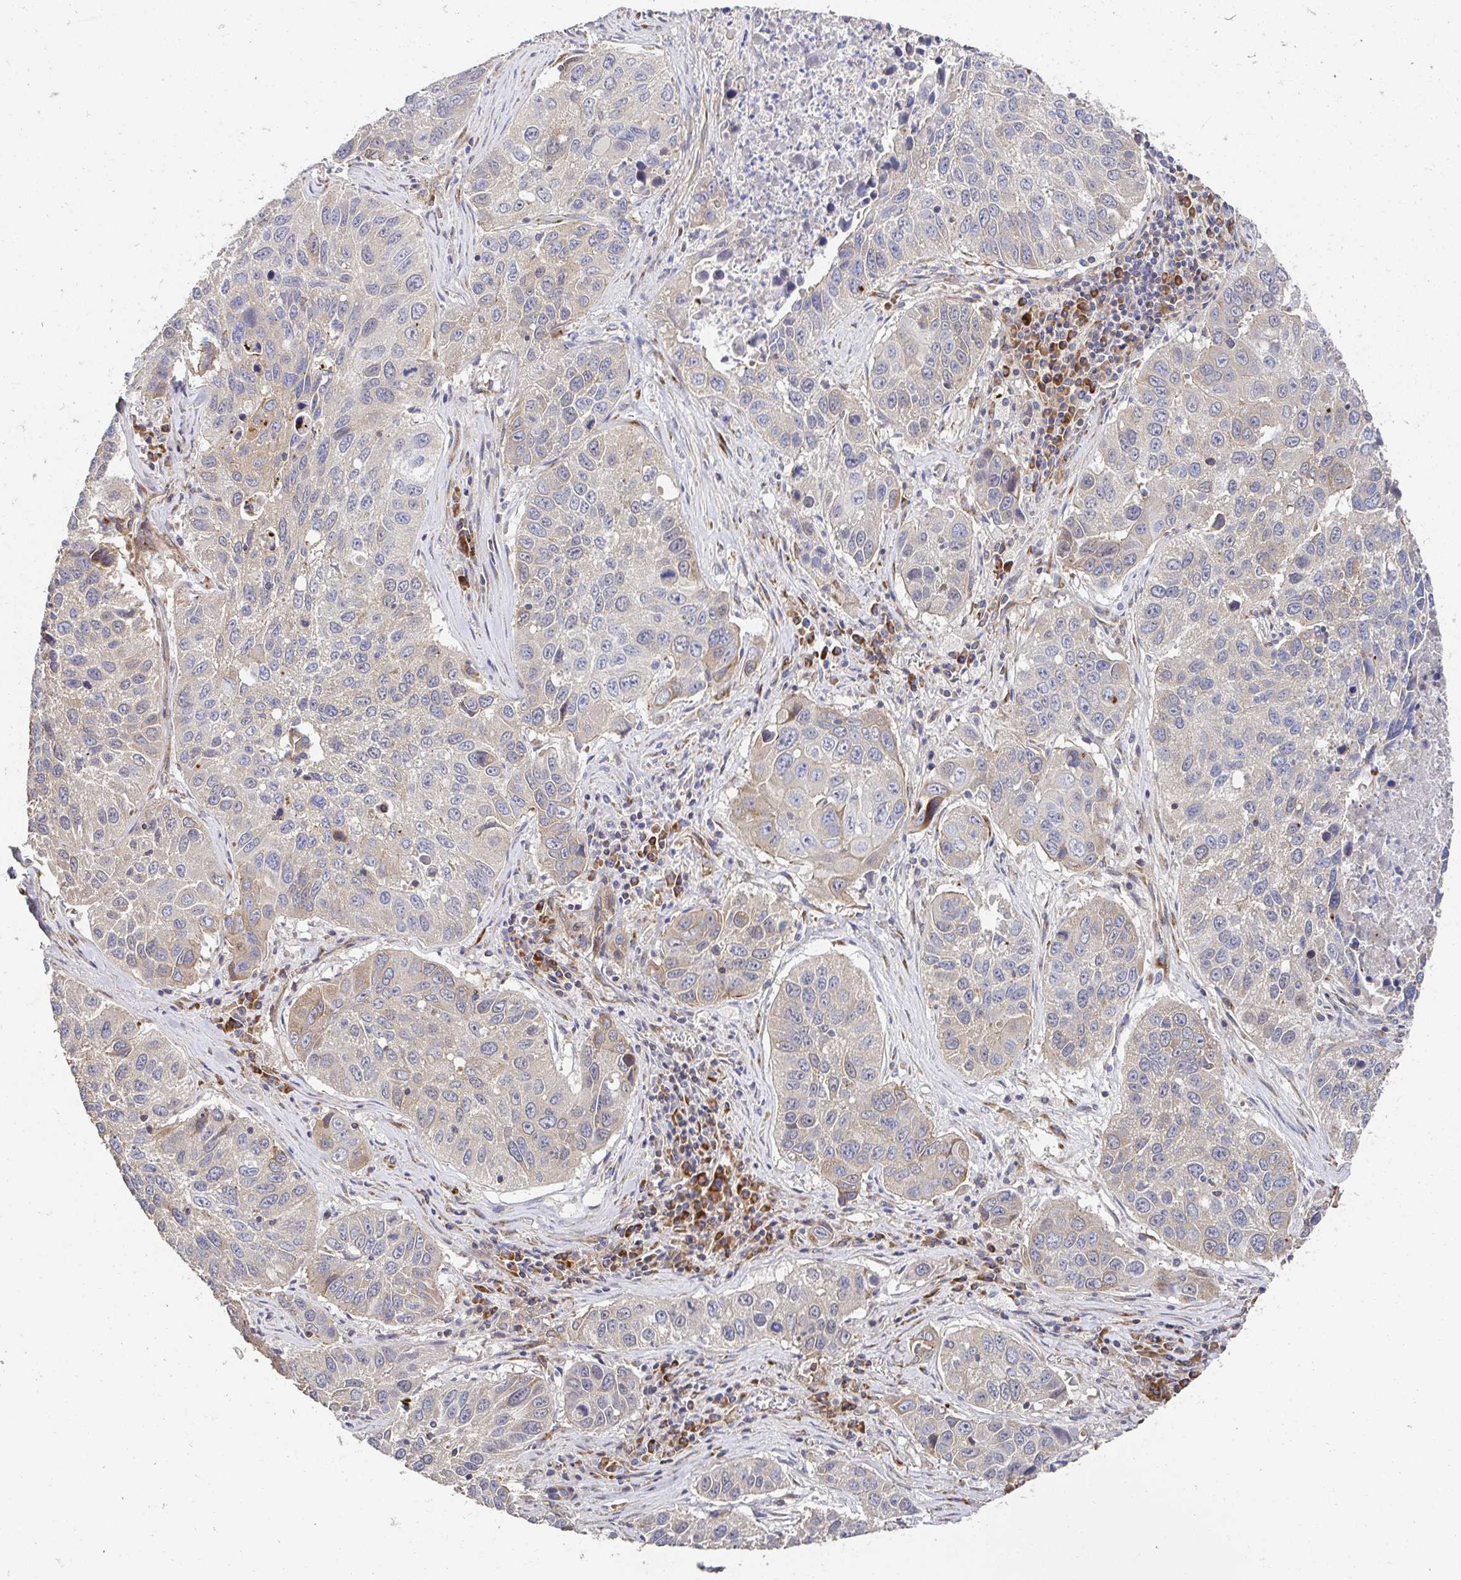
{"staining": {"intensity": "negative", "quantity": "none", "location": "none"}, "tissue": "lung cancer", "cell_type": "Tumor cells", "image_type": "cancer", "snomed": [{"axis": "morphology", "description": "Squamous cell carcinoma, NOS"}, {"axis": "topography", "description": "Lung"}], "caption": "An immunohistochemistry (IHC) photomicrograph of lung cancer (squamous cell carcinoma) is shown. There is no staining in tumor cells of lung cancer (squamous cell carcinoma).", "gene": "APBB1", "patient": {"sex": "female", "age": 61}}